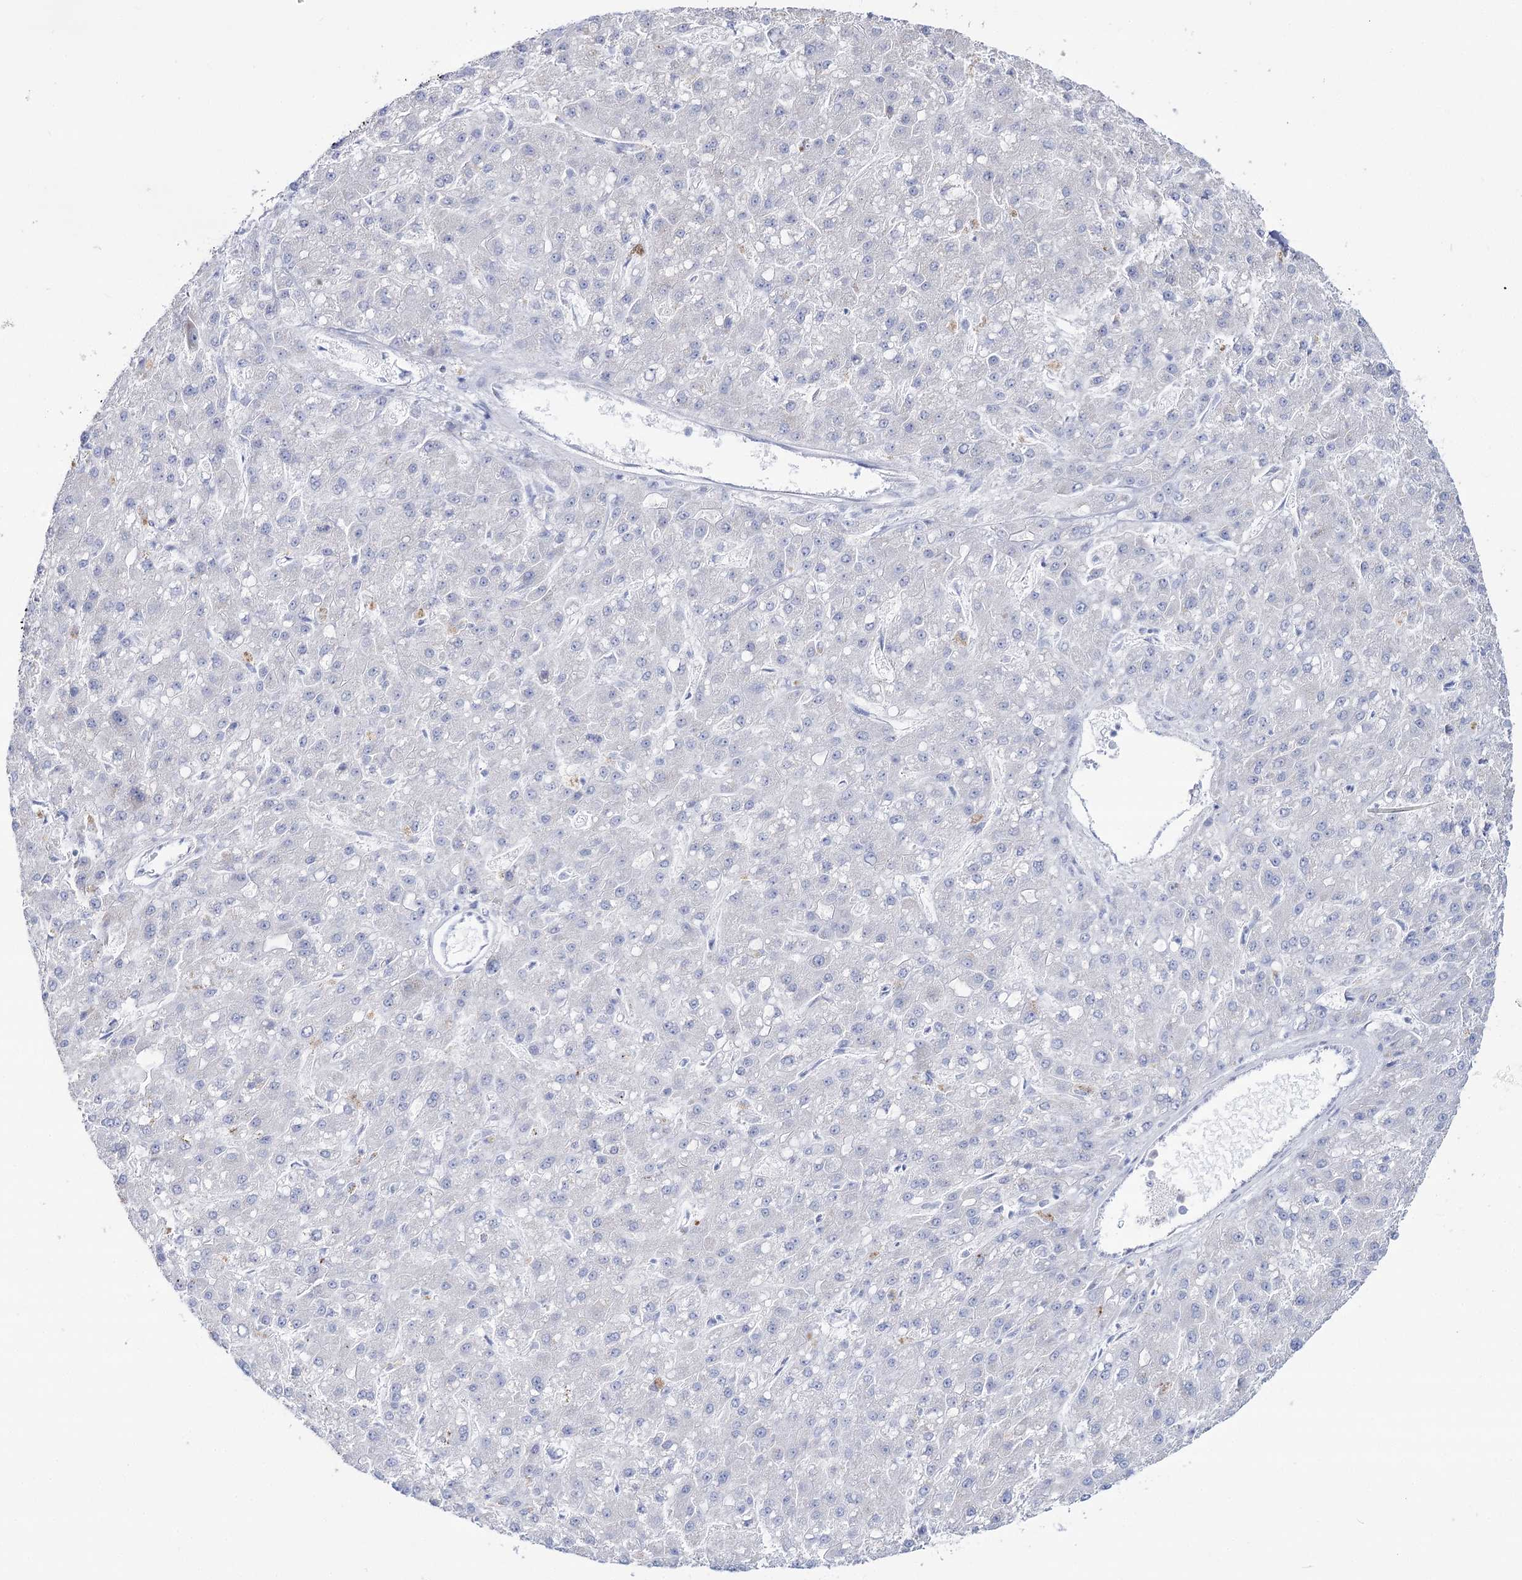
{"staining": {"intensity": "negative", "quantity": "none", "location": "none"}, "tissue": "liver cancer", "cell_type": "Tumor cells", "image_type": "cancer", "snomed": [{"axis": "morphology", "description": "Carcinoma, Hepatocellular, NOS"}, {"axis": "topography", "description": "Liver"}], "caption": "Tumor cells show no significant protein expression in liver cancer.", "gene": "SLC3A1", "patient": {"sex": "male", "age": 67}}